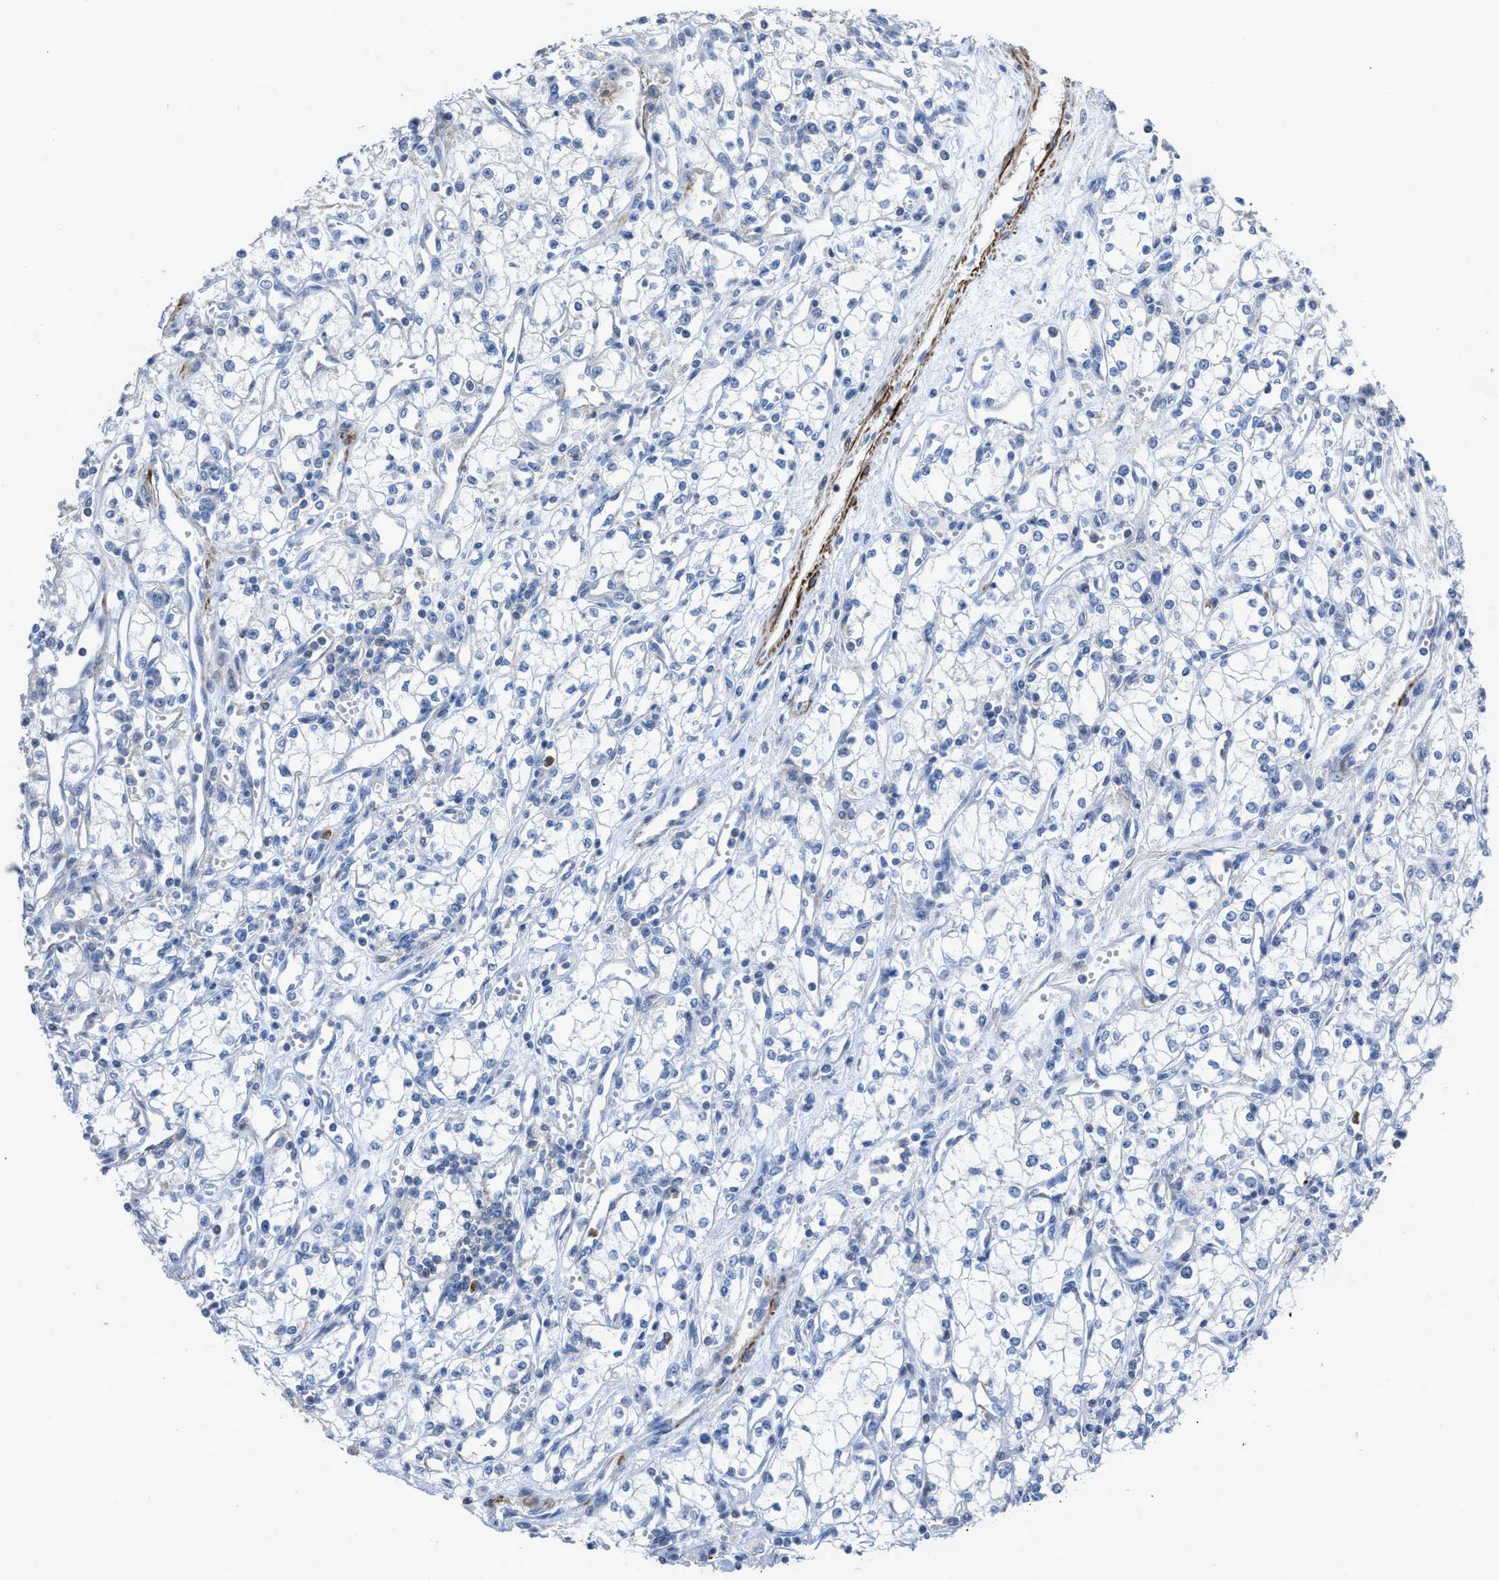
{"staining": {"intensity": "negative", "quantity": "none", "location": "none"}, "tissue": "renal cancer", "cell_type": "Tumor cells", "image_type": "cancer", "snomed": [{"axis": "morphology", "description": "Adenocarcinoma, NOS"}, {"axis": "topography", "description": "Kidney"}], "caption": "Protein analysis of adenocarcinoma (renal) reveals no significant staining in tumor cells. (Stains: DAB (3,3'-diaminobenzidine) immunohistochemistry (IHC) with hematoxylin counter stain, Microscopy: brightfield microscopy at high magnification).", "gene": "PRMT2", "patient": {"sex": "male", "age": 59}}